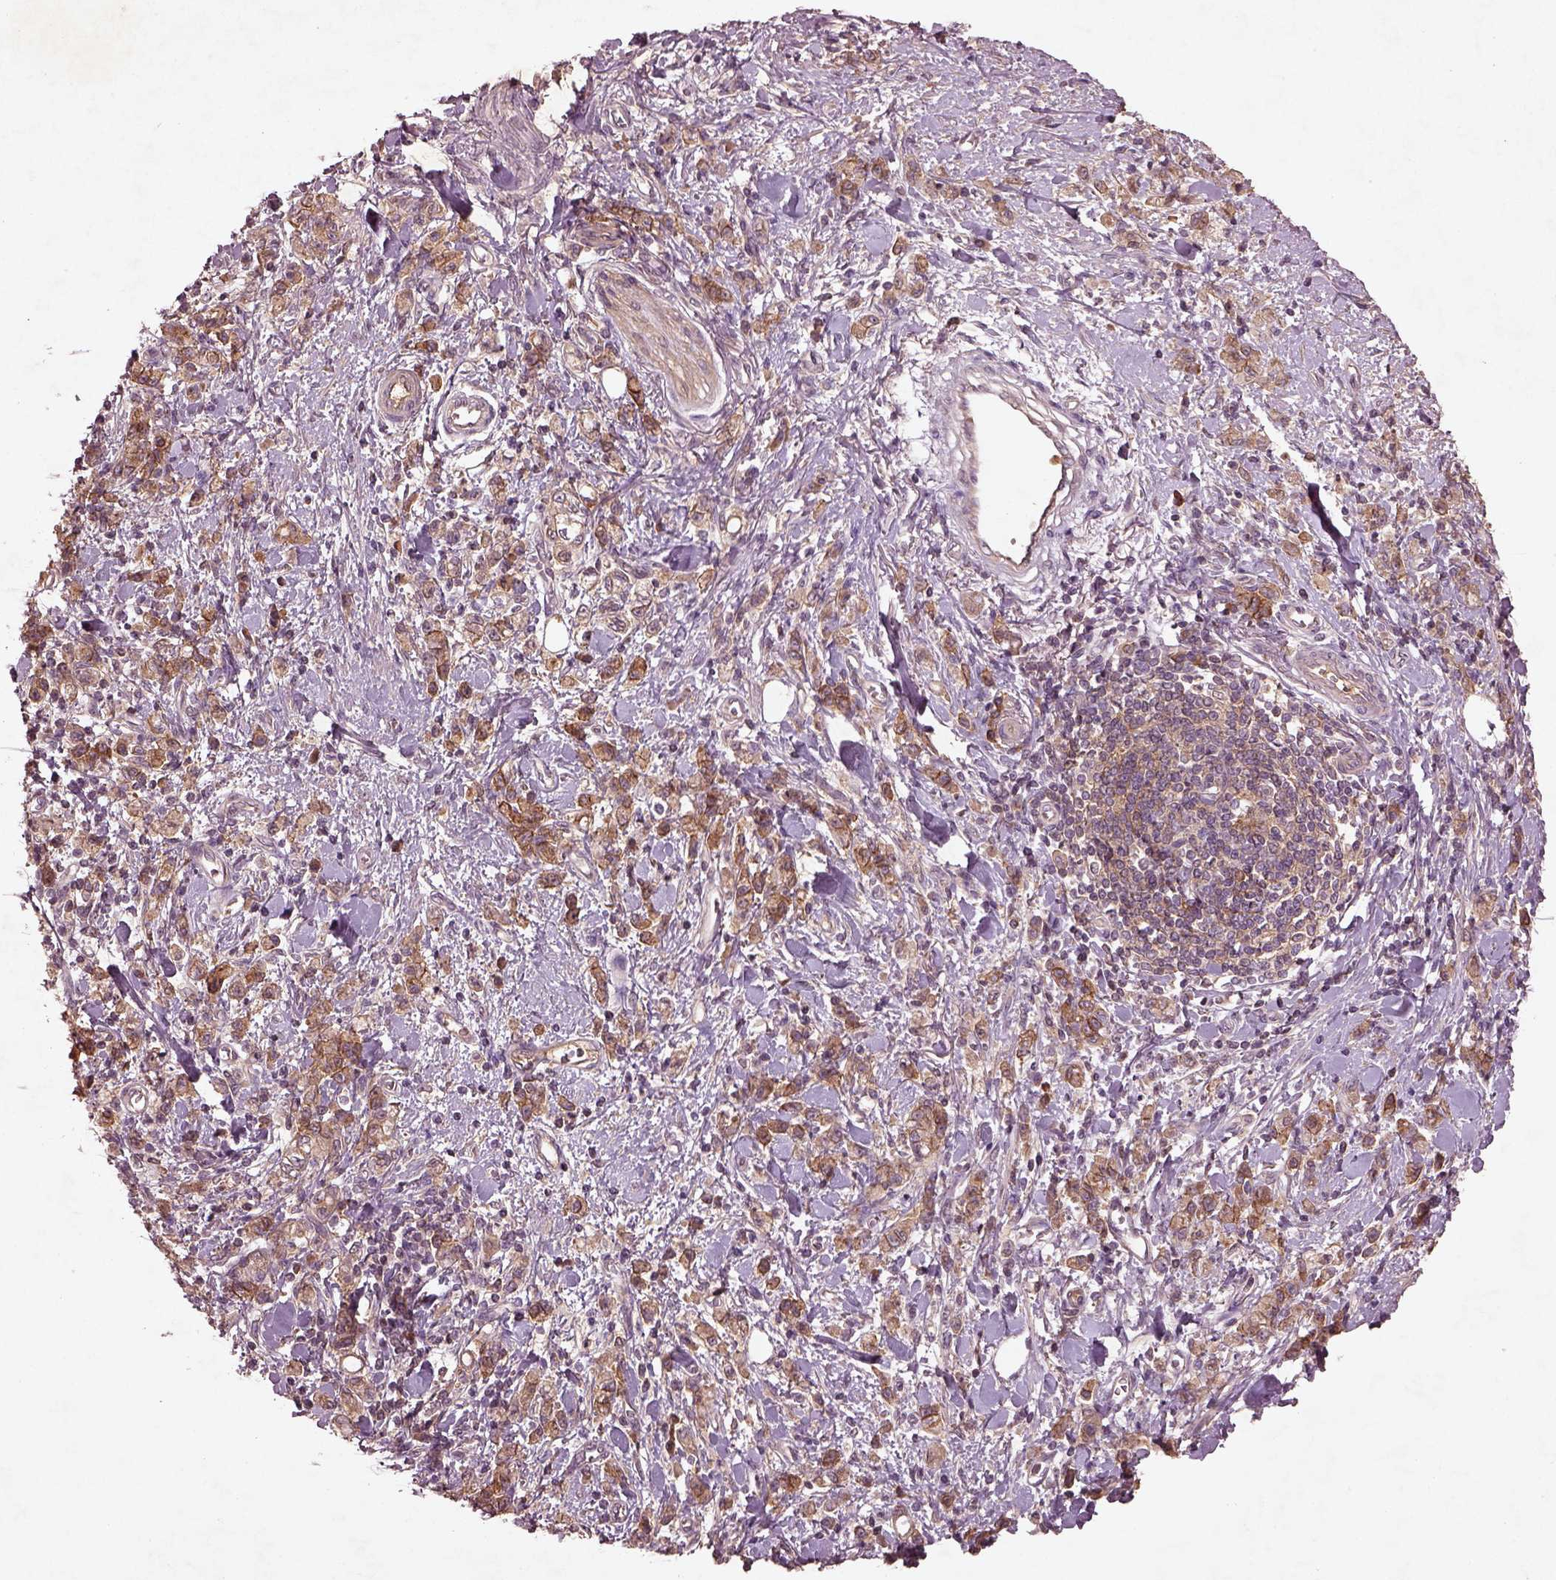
{"staining": {"intensity": "strong", "quantity": ">75%", "location": "cytoplasmic/membranous"}, "tissue": "stomach cancer", "cell_type": "Tumor cells", "image_type": "cancer", "snomed": [{"axis": "morphology", "description": "Adenocarcinoma, NOS"}, {"axis": "topography", "description": "Stomach"}], "caption": "This is an image of immunohistochemistry (IHC) staining of stomach cancer (adenocarcinoma), which shows strong expression in the cytoplasmic/membranous of tumor cells.", "gene": "FAM234A", "patient": {"sex": "male", "age": 77}}